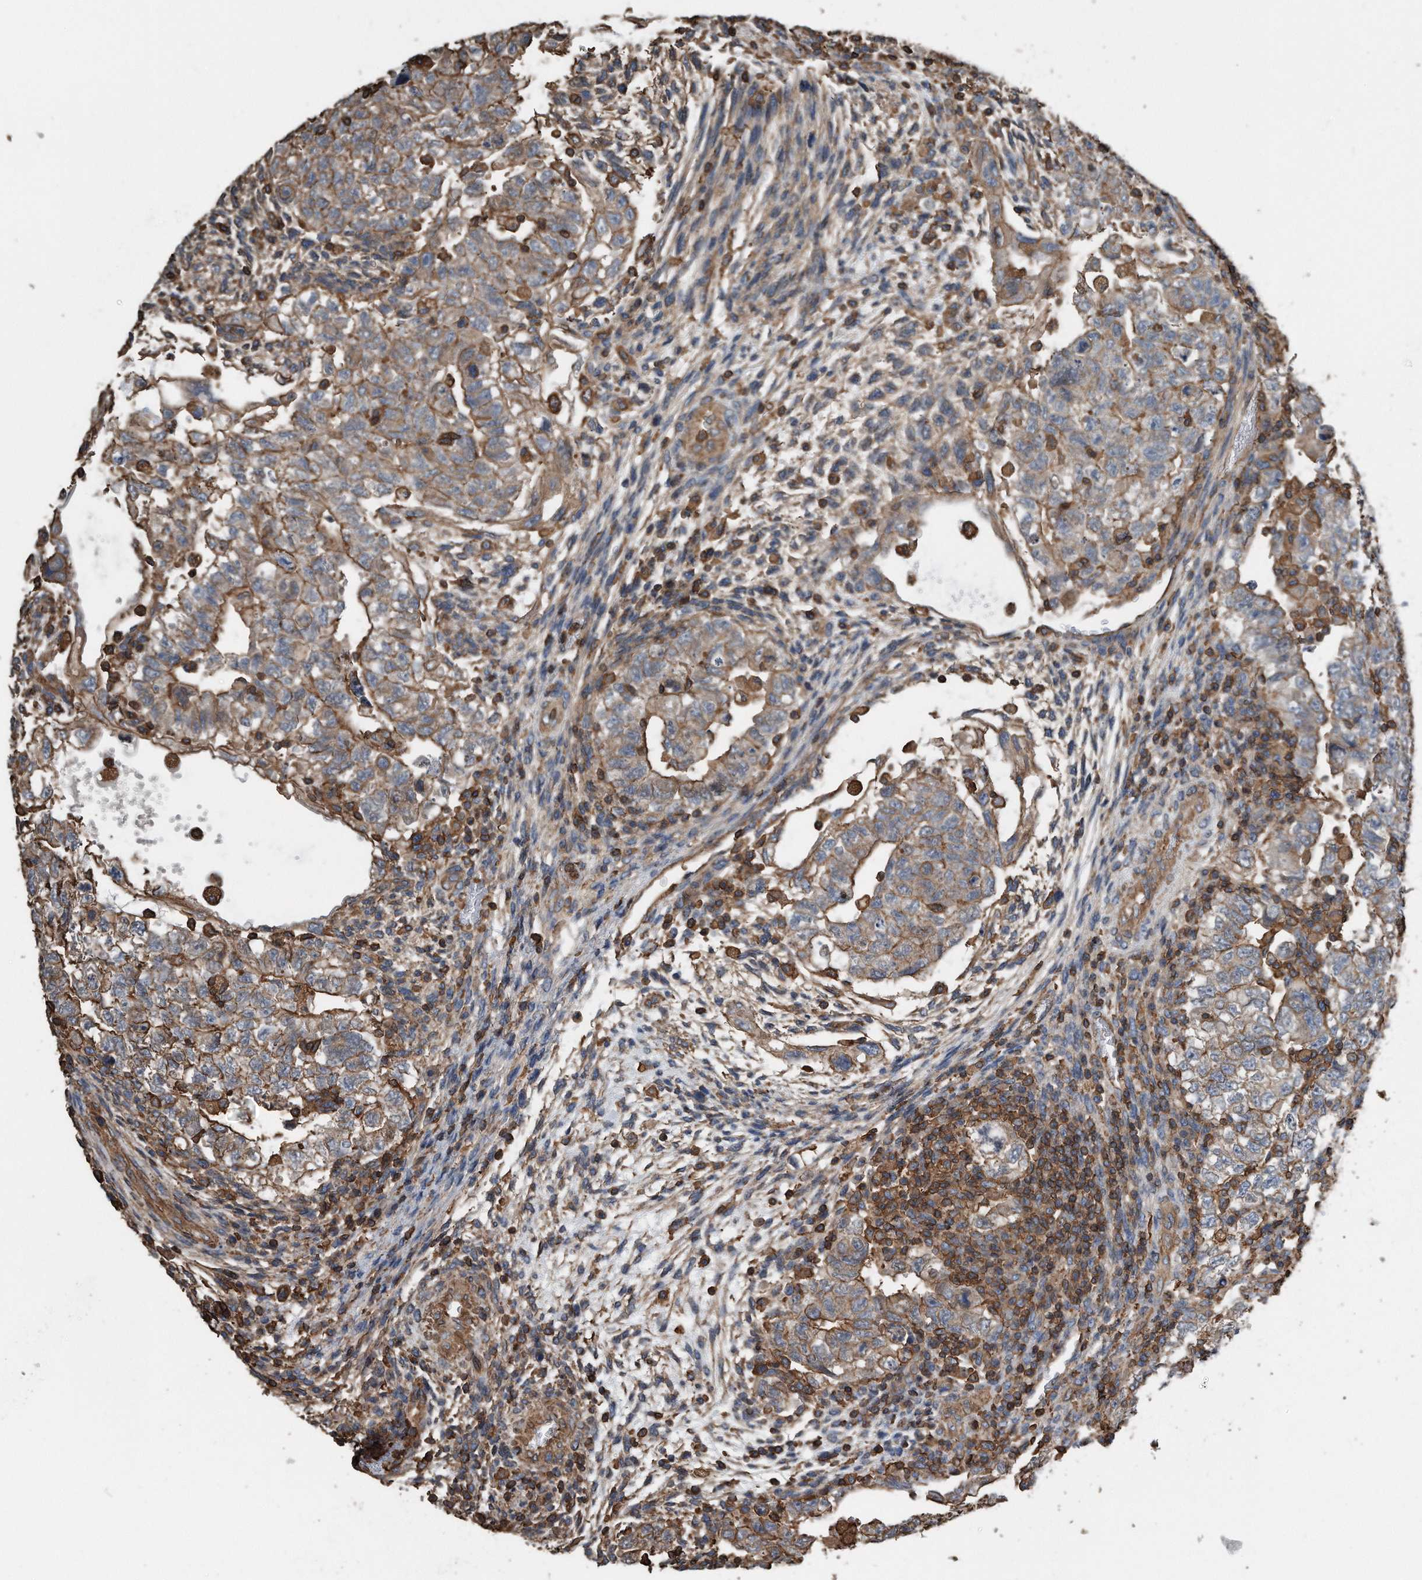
{"staining": {"intensity": "moderate", "quantity": ">75%", "location": "cytoplasmic/membranous"}, "tissue": "testis cancer", "cell_type": "Tumor cells", "image_type": "cancer", "snomed": [{"axis": "morphology", "description": "Carcinoma, Embryonal, NOS"}, {"axis": "topography", "description": "Testis"}], "caption": "Tumor cells demonstrate moderate cytoplasmic/membranous staining in about >75% of cells in embryonal carcinoma (testis). The protein of interest is shown in brown color, while the nuclei are stained blue.", "gene": "RSPO3", "patient": {"sex": "male", "age": 36}}